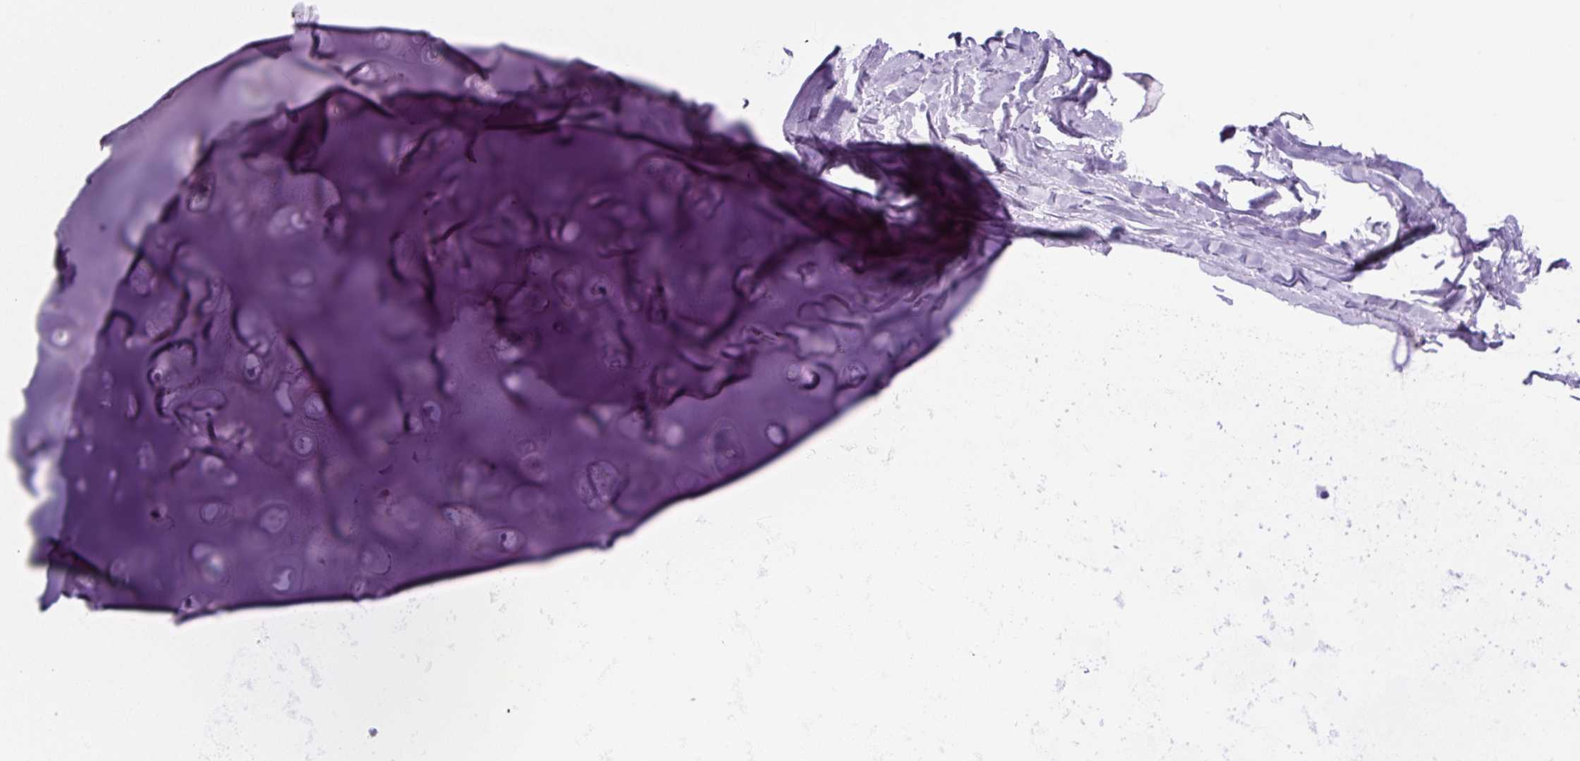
{"staining": {"intensity": "negative", "quantity": "none", "location": "none"}, "tissue": "adipose tissue", "cell_type": "Adipocytes", "image_type": "normal", "snomed": [{"axis": "morphology", "description": "Normal tissue, NOS"}, {"axis": "topography", "description": "Cartilage tissue"}, {"axis": "topography", "description": "Nasopharynx"}, {"axis": "topography", "description": "Thyroid gland"}], "caption": "High magnification brightfield microscopy of normal adipose tissue stained with DAB (brown) and counterstained with hematoxylin (blue): adipocytes show no significant positivity.", "gene": "RSPO4", "patient": {"sex": "male", "age": 63}}